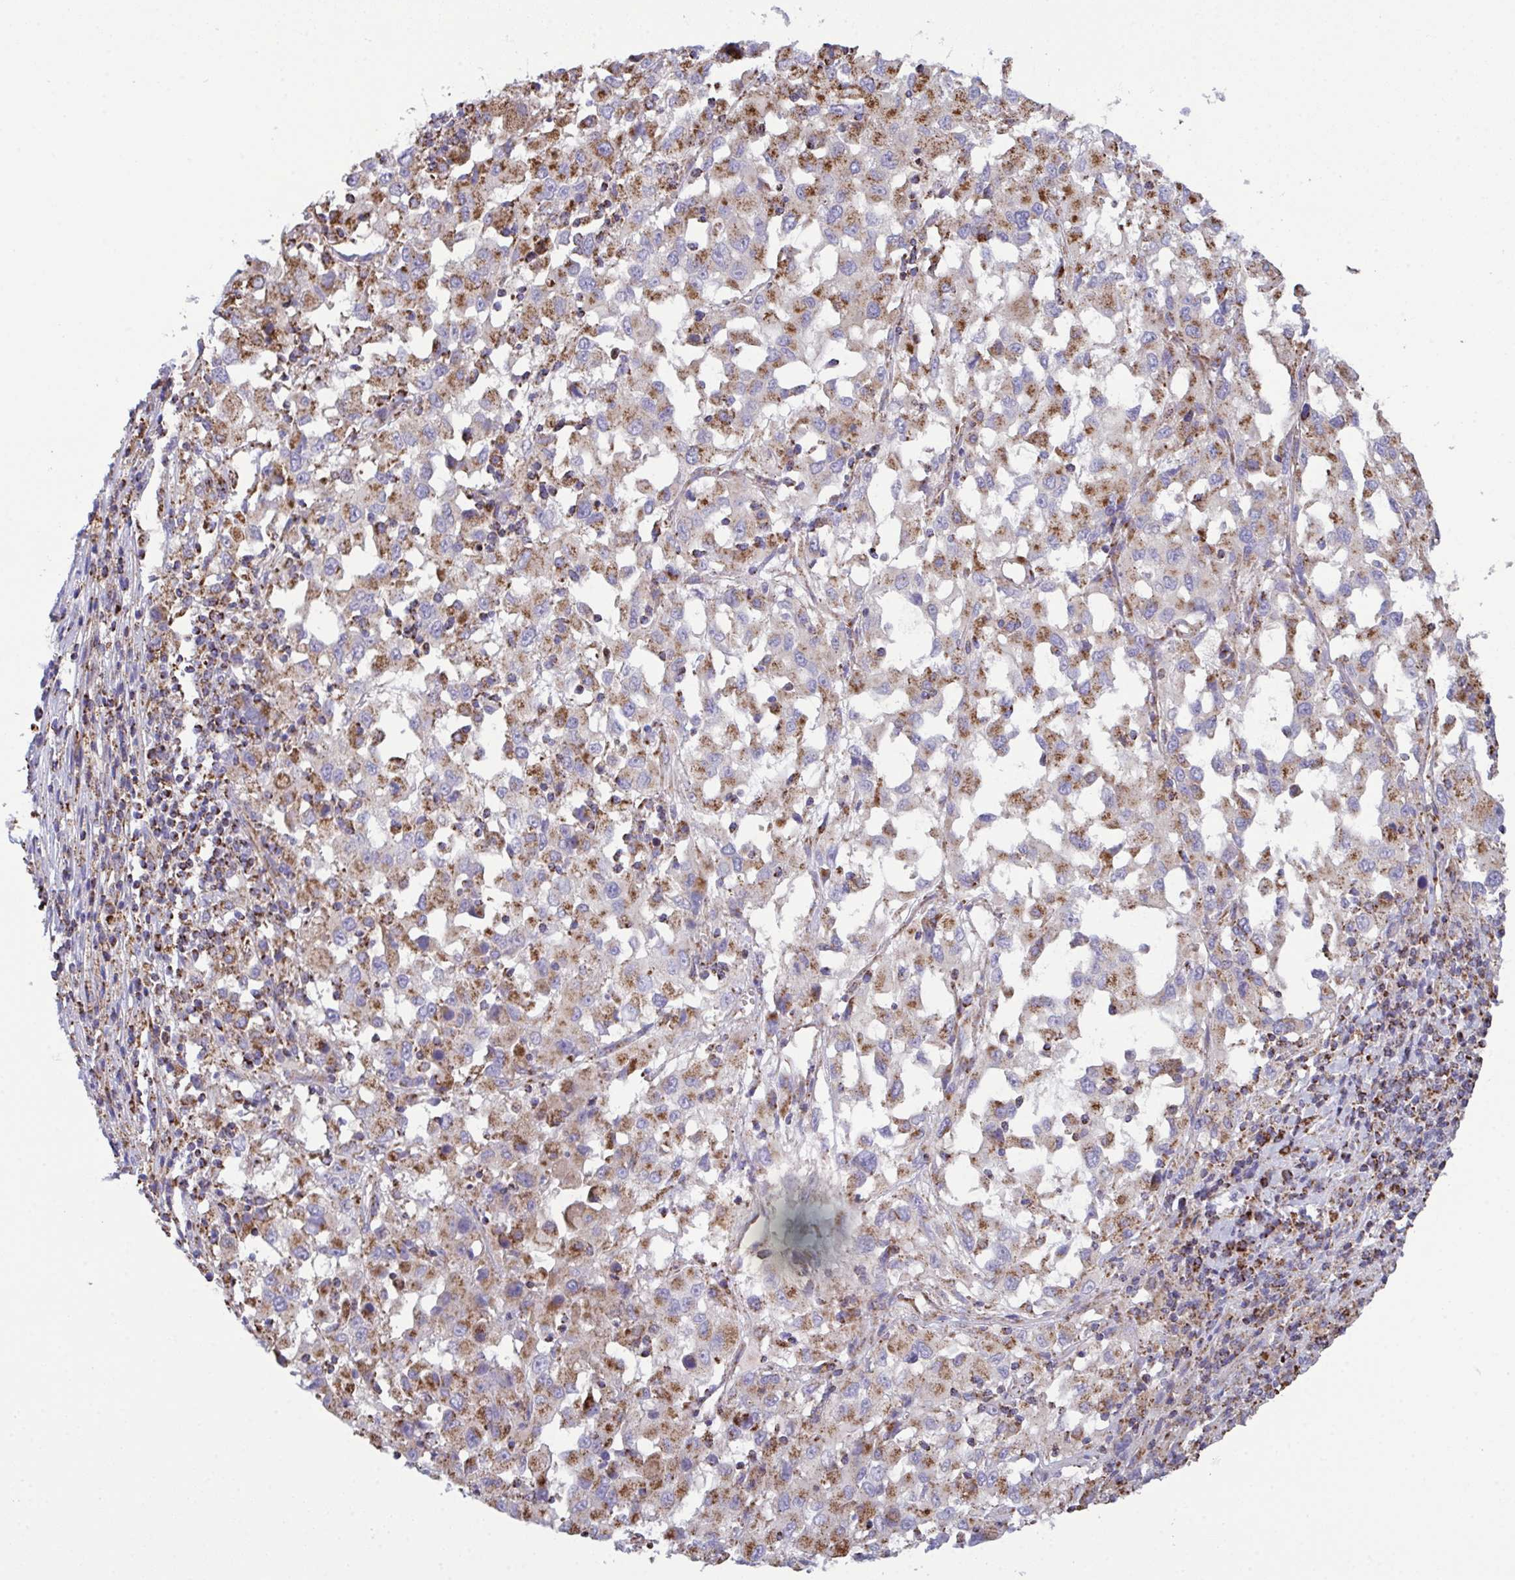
{"staining": {"intensity": "moderate", "quantity": "25%-75%", "location": "cytoplasmic/membranous"}, "tissue": "melanoma", "cell_type": "Tumor cells", "image_type": "cancer", "snomed": [{"axis": "morphology", "description": "Malignant melanoma, Metastatic site"}, {"axis": "topography", "description": "Soft tissue"}], "caption": "Protein analysis of melanoma tissue reveals moderate cytoplasmic/membranous expression in approximately 25%-75% of tumor cells. (IHC, brightfield microscopy, high magnification).", "gene": "CSDE1", "patient": {"sex": "male", "age": 50}}